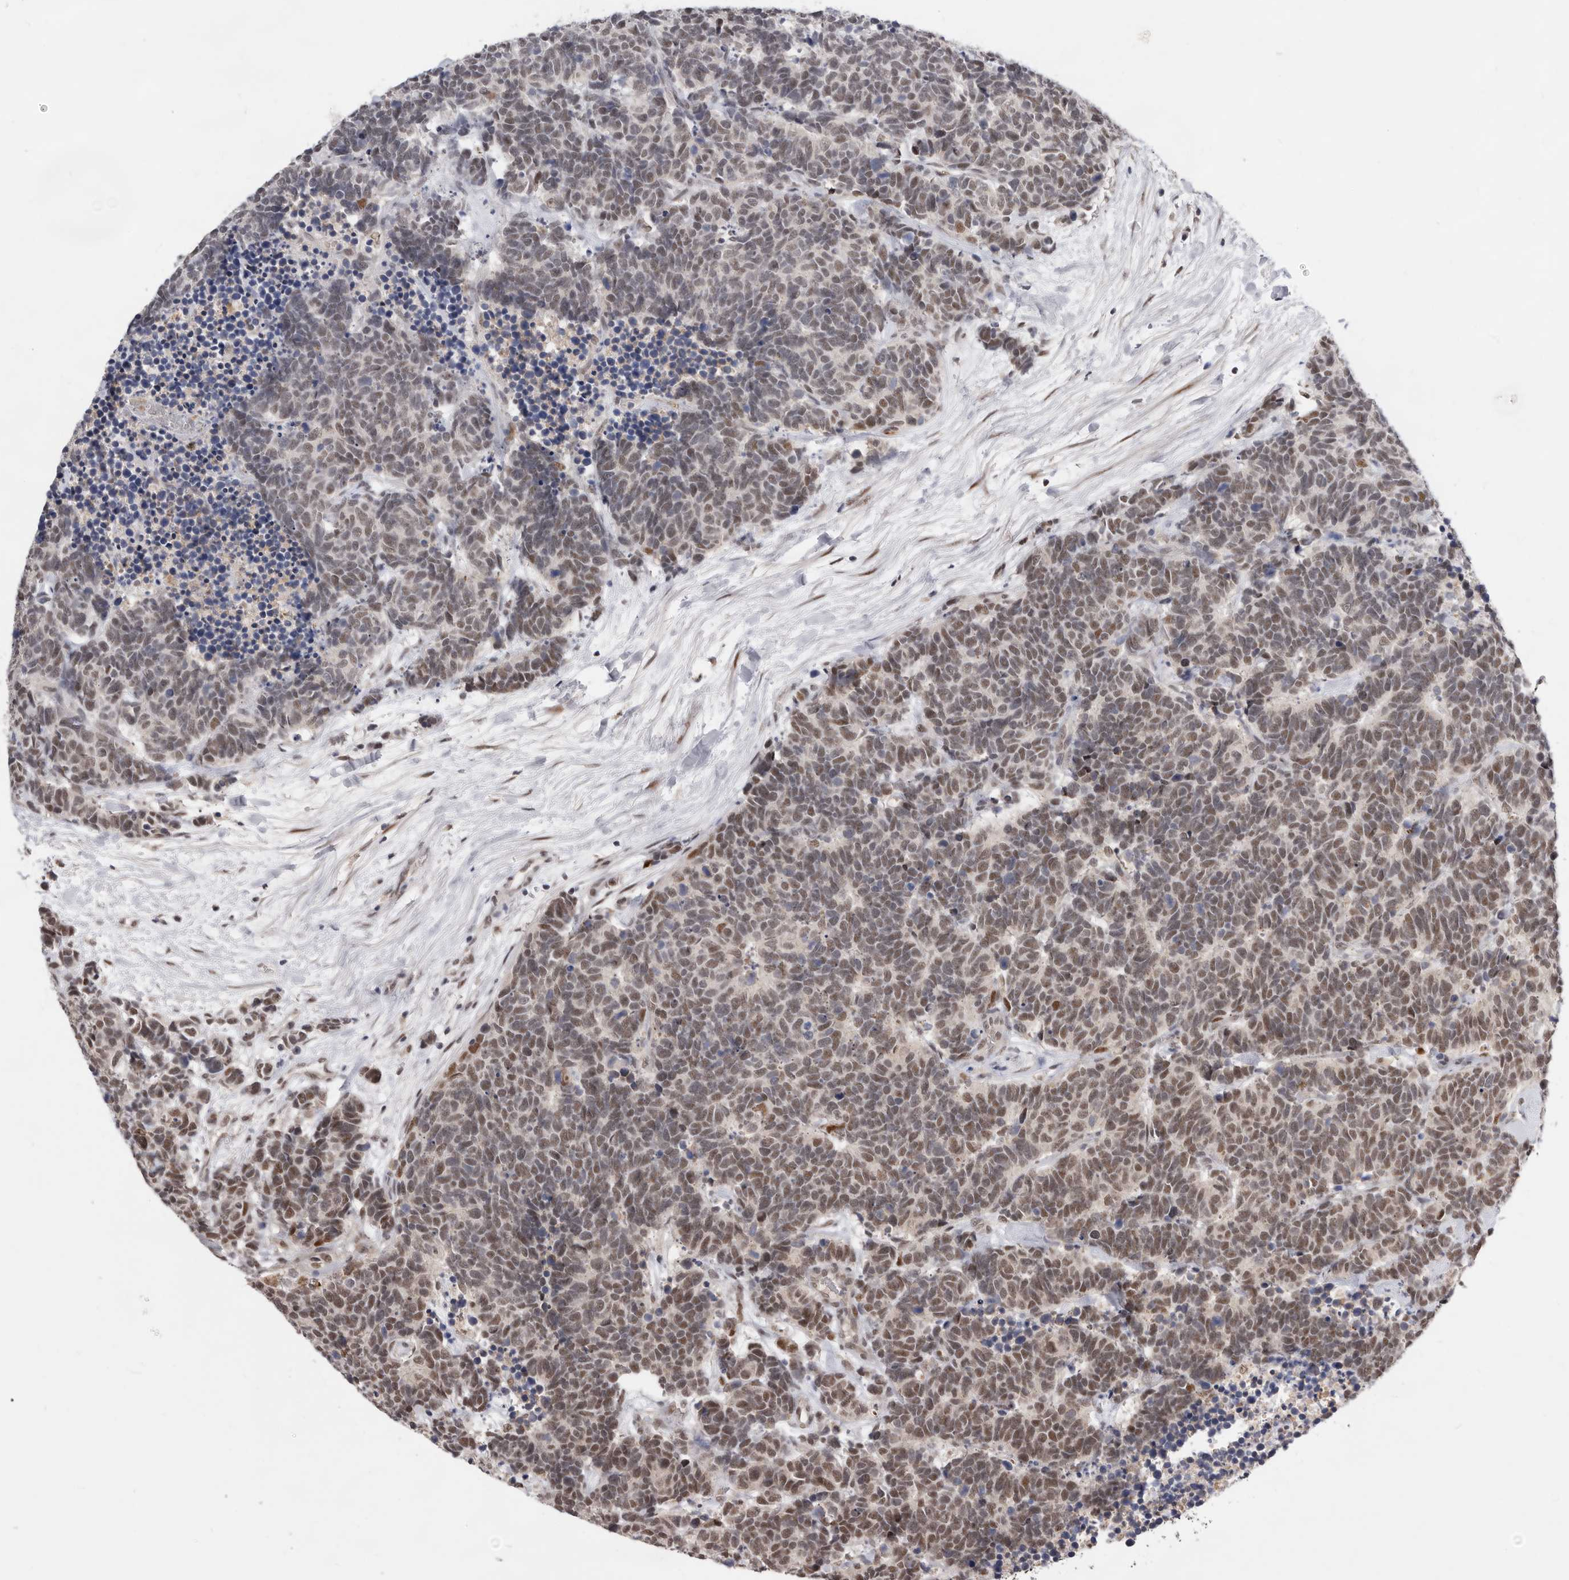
{"staining": {"intensity": "moderate", "quantity": ">75%", "location": "nuclear"}, "tissue": "carcinoid", "cell_type": "Tumor cells", "image_type": "cancer", "snomed": [{"axis": "morphology", "description": "Carcinoma, NOS"}, {"axis": "morphology", "description": "Carcinoid, malignant, NOS"}, {"axis": "topography", "description": "Urinary bladder"}], "caption": "Carcinoid stained with immunohistochemistry shows moderate nuclear staining in about >75% of tumor cells.", "gene": "BRCA2", "patient": {"sex": "male", "age": 57}}